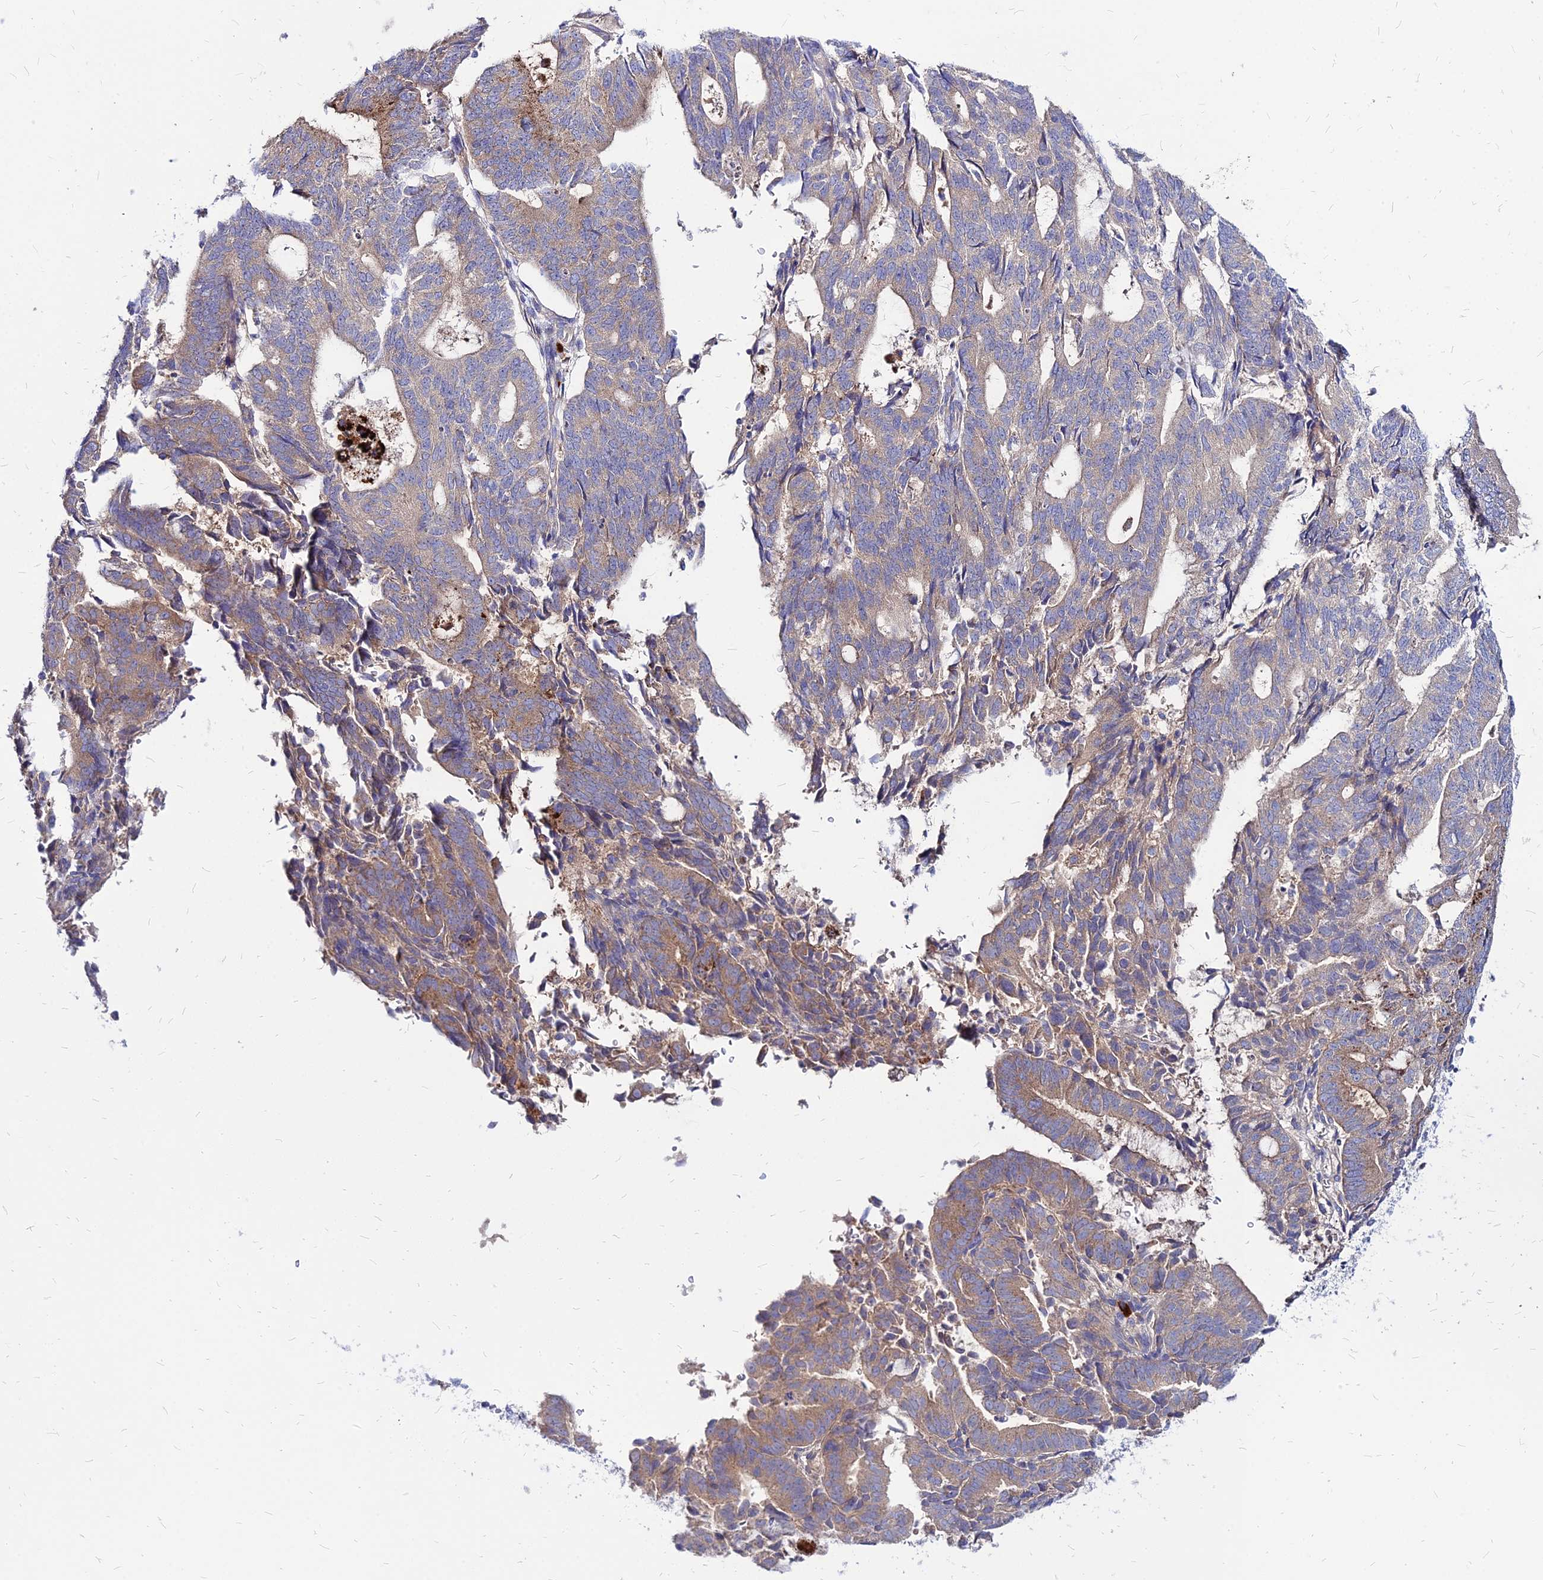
{"staining": {"intensity": "moderate", "quantity": "25%-75%", "location": "cytoplasmic/membranous"}, "tissue": "endometrial cancer", "cell_type": "Tumor cells", "image_type": "cancer", "snomed": [{"axis": "morphology", "description": "Adenocarcinoma, NOS"}, {"axis": "topography", "description": "Endometrium"}], "caption": "There is medium levels of moderate cytoplasmic/membranous expression in tumor cells of endometrial adenocarcinoma, as demonstrated by immunohistochemical staining (brown color).", "gene": "COMMD10", "patient": {"sex": "female", "age": 70}}